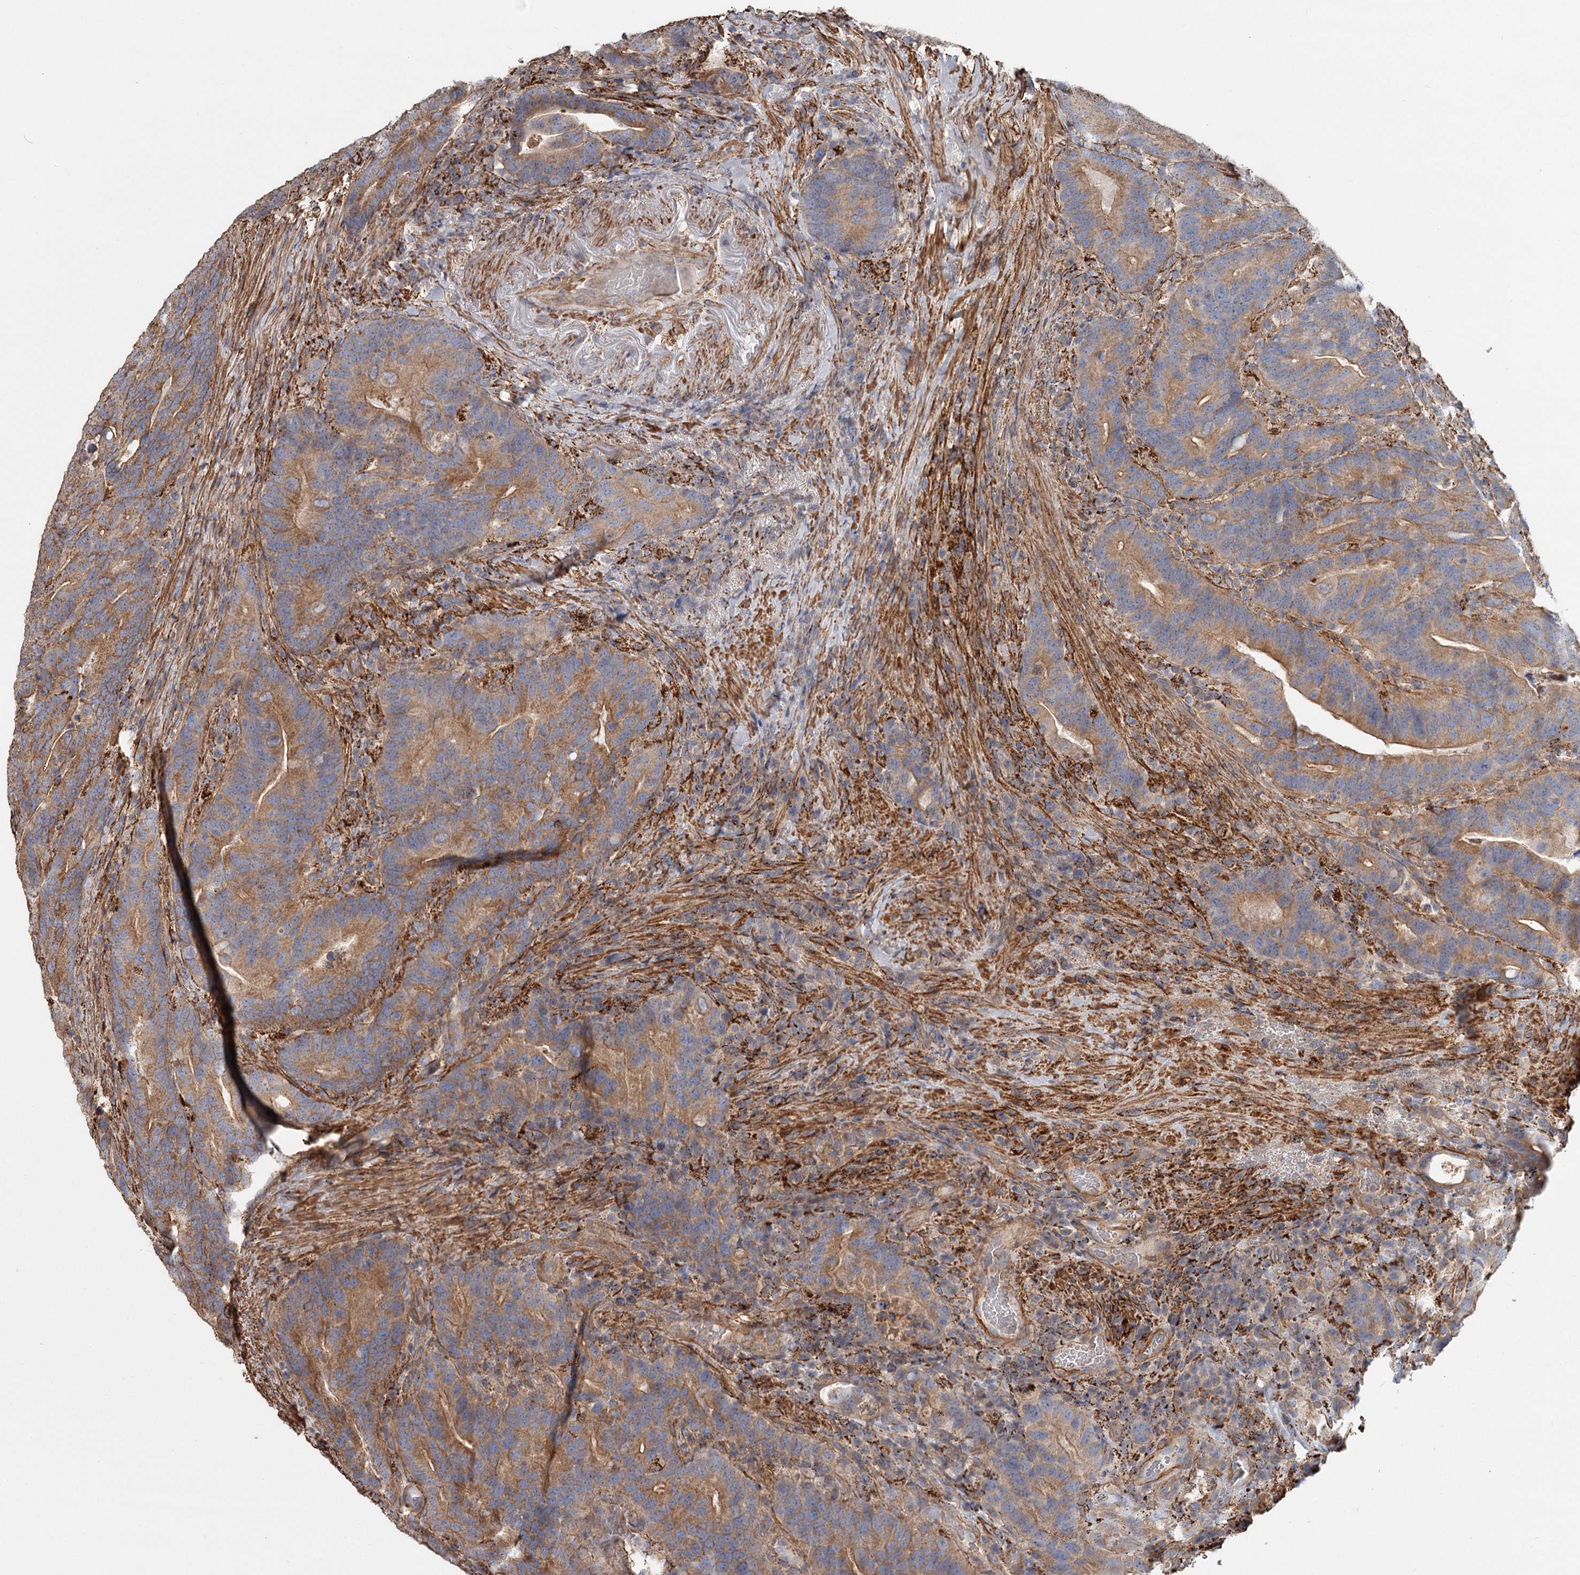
{"staining": {"intensity": "moderate", "quantity": ">75%", "location": "cytoplasmic/membranous"}, "tissue": "colorectal cancer", "cell_type": "Tumor cells", "image_type": "cancer", "snomed": [{"axis": "morphology", "description": "Adenocarcinoma, NOS"}, {"axis": "topography", "description": "Colon"}], "caption": "Protein staining shows moderate cytoplasmic/membranous positivity in approximately >75% of tumor cells in colorectal cancer.", "gene": "DHRS9", "patient": {"sex": "female", "age": 66}}